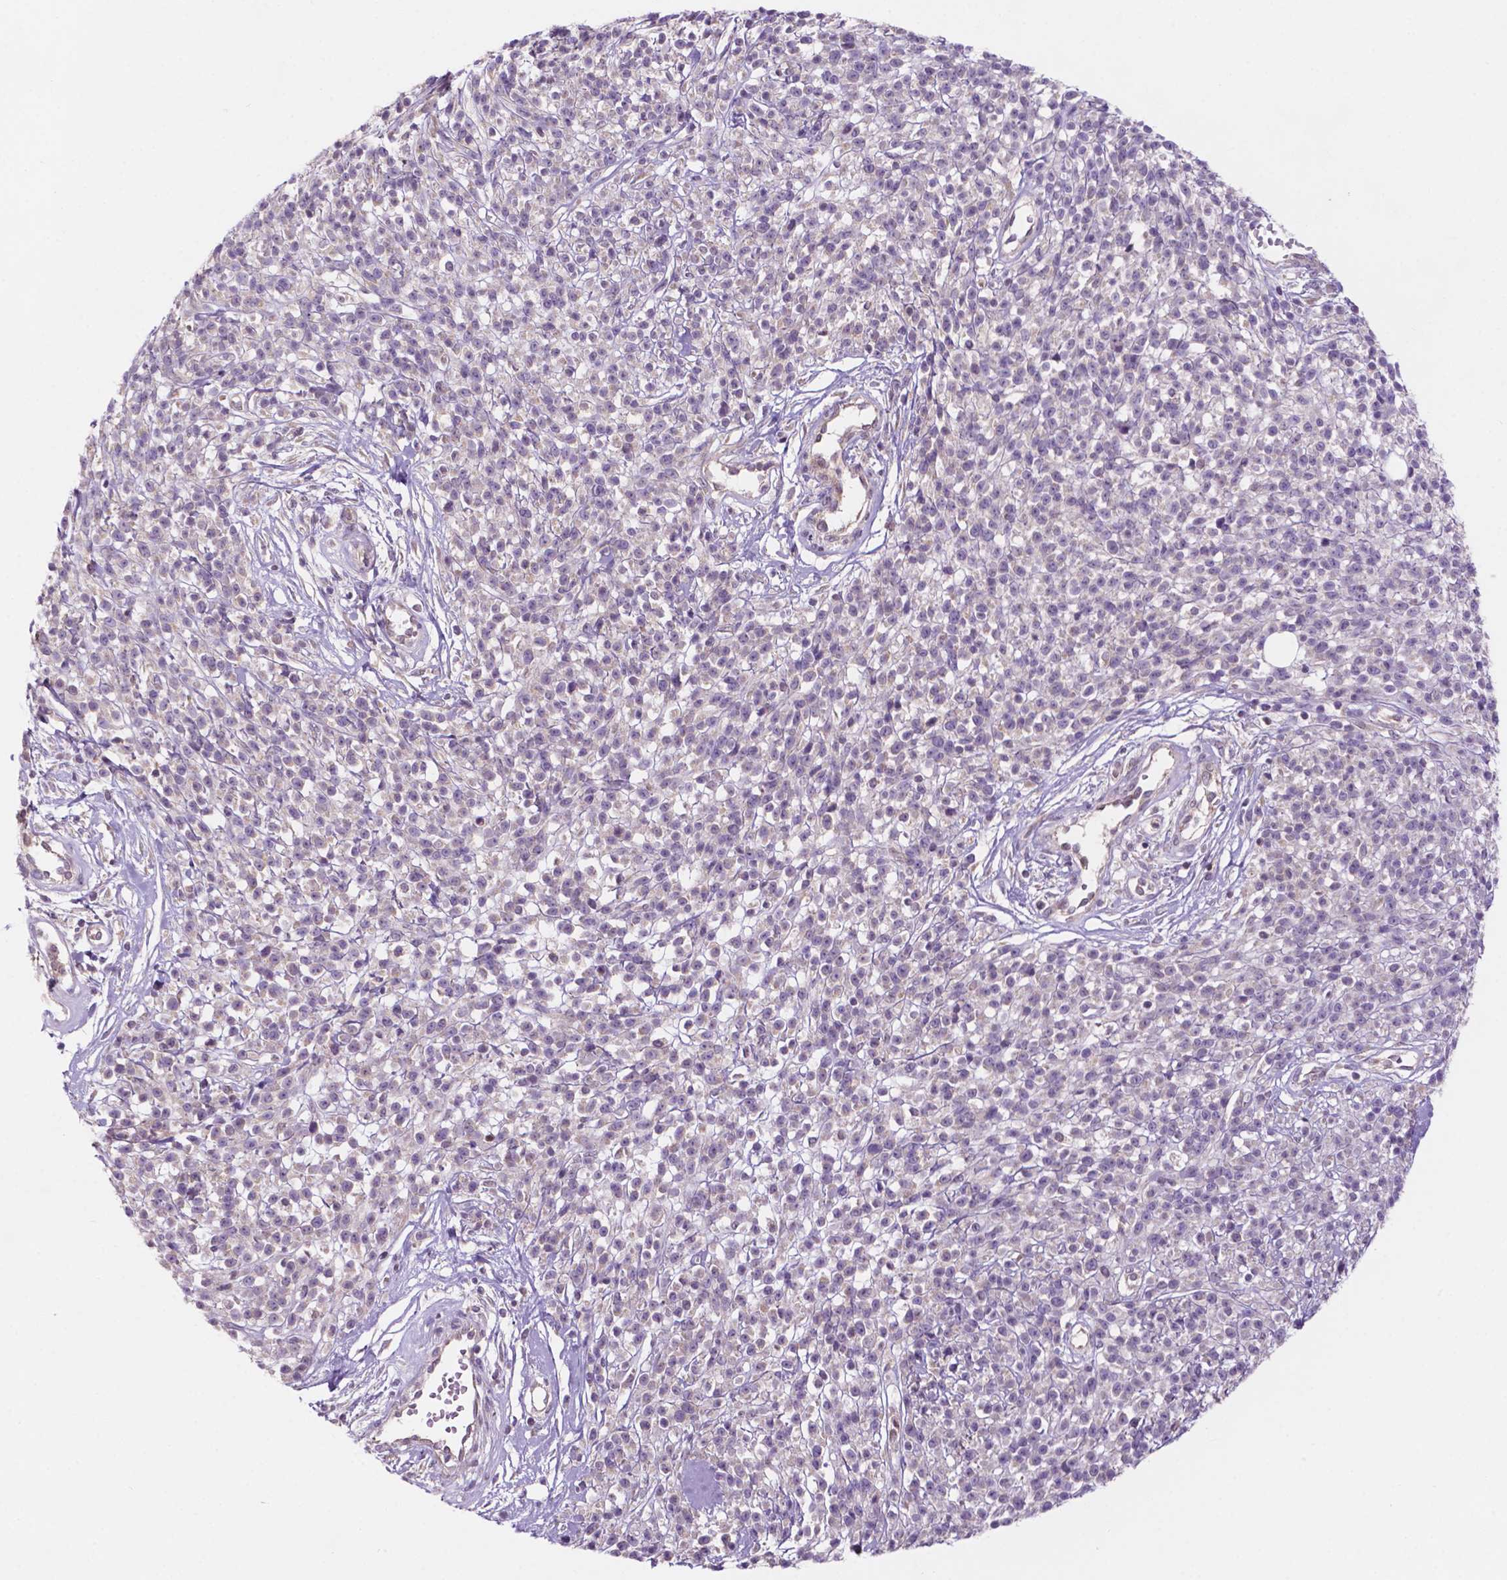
{"staining": {"intensity": "negative", "quantity": "none", "location": "none"}, "tissue": "melanoma", "cell_type": "Tumor cells", "image_type": "cancer", "snomed": [{"axis": "morphology", "description": "Malignant melanoma, NOS"}, {"axis": "topography", "description": "Skin"}, {"axis": "topography", "description": "Skin of trunk"}], "caption": "Human melanoma stained for a protein using IHC reveals no positivity in tumor cells.", "gene": "FAM50B", "patient": {"sex": "male", "age": 74}}